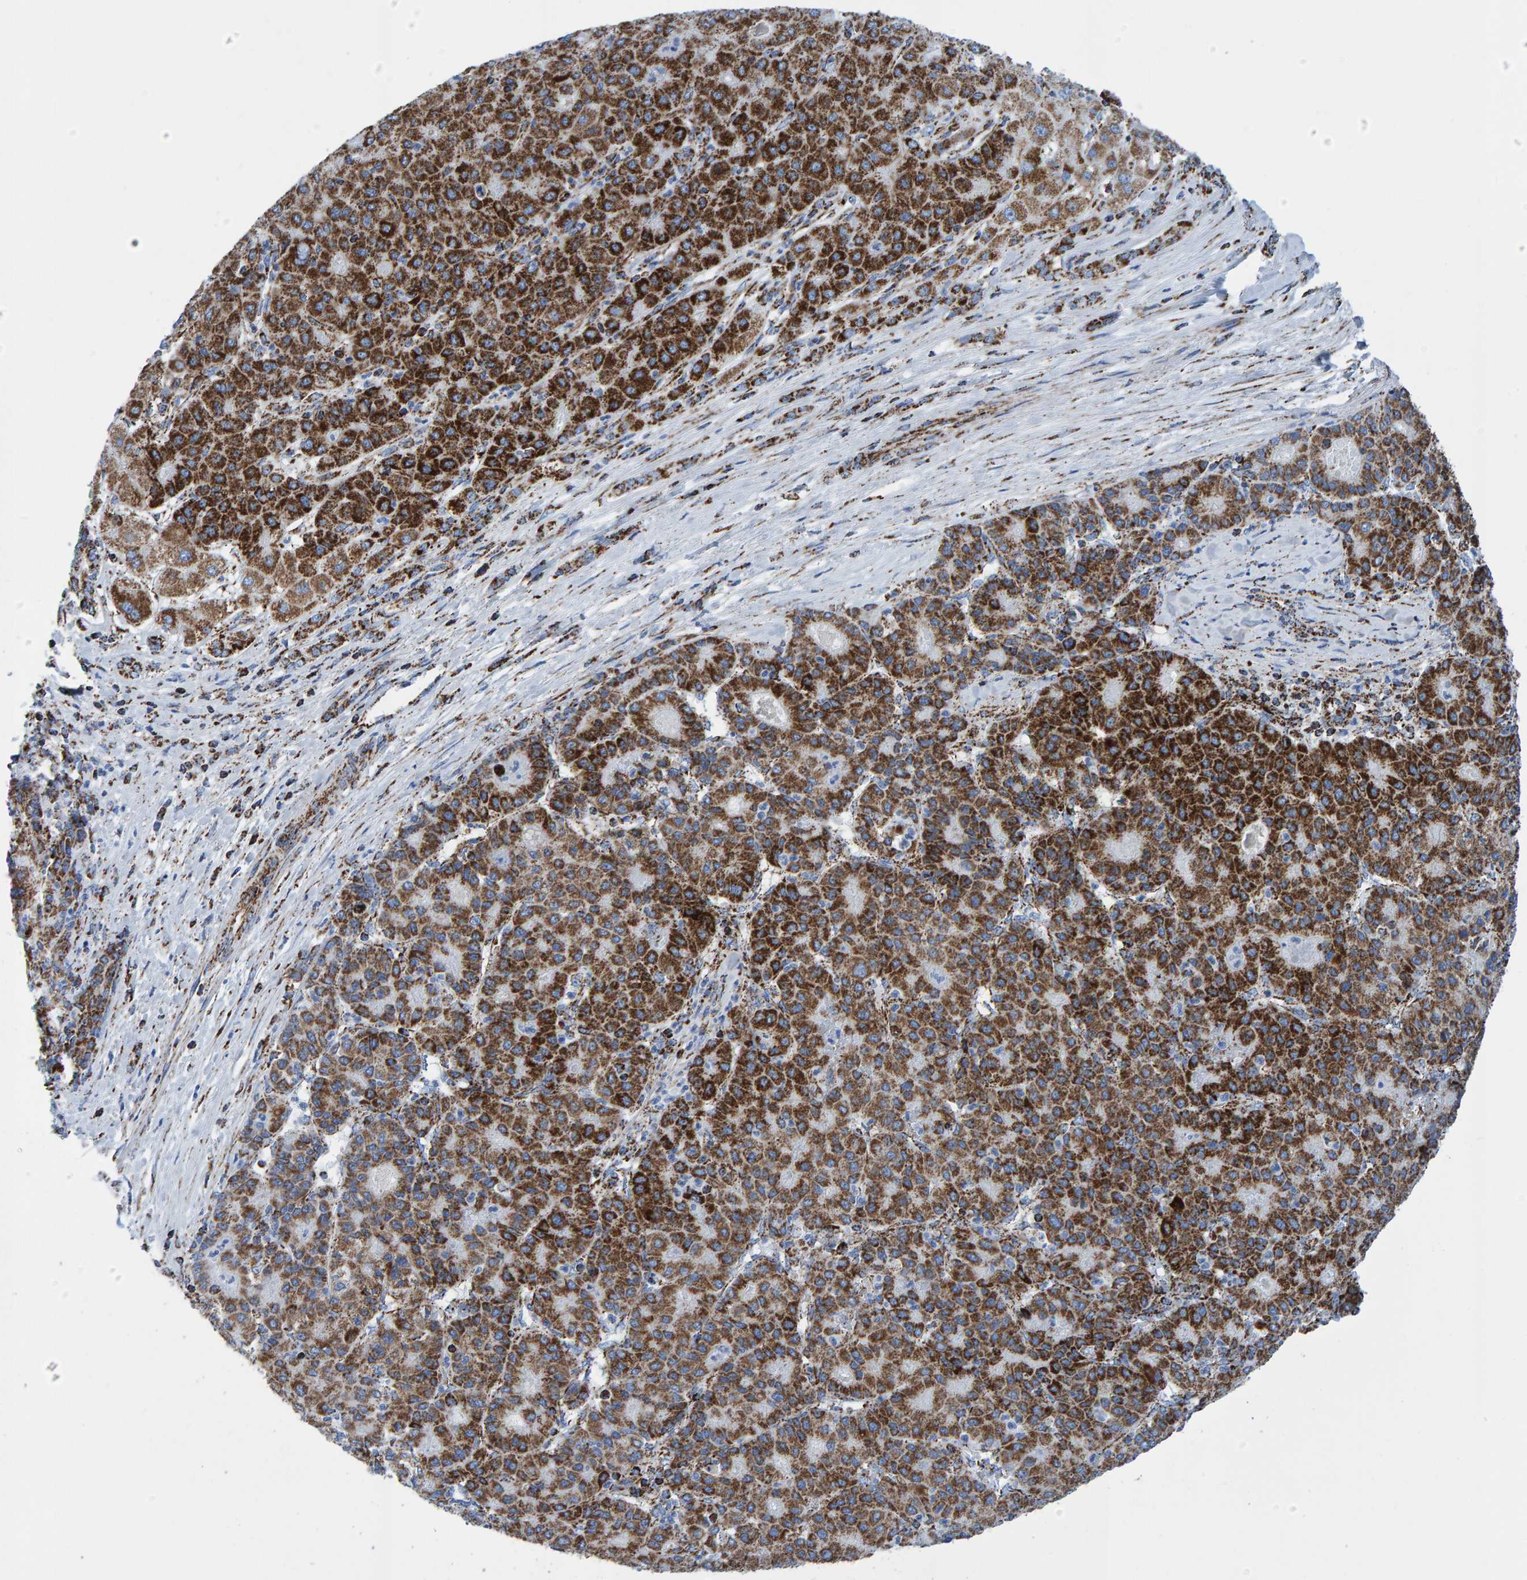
{"staining": {"intensity": "strong", "quantity": ">75%", "location": "cytoplasmic/membranous"}, "tissue": "liver cancer", "cell_type": "Tumor cells", "image_type": "cancer", "snomed": [{"axis": "morphology", "description": "Carcinoma, Hepatocellular, NOS"}, {"axis": "topography", "description": "Liver"}], "caption": "Immunohistochemical staining of hepatocellular carcinoma (liver) demonstrates strong cytoplasmic/membranous protein positivity in approximately >75% of tumor cells.", "gene": "ENSG00000262660", "patient": {"sex": "male", "age": 65}}